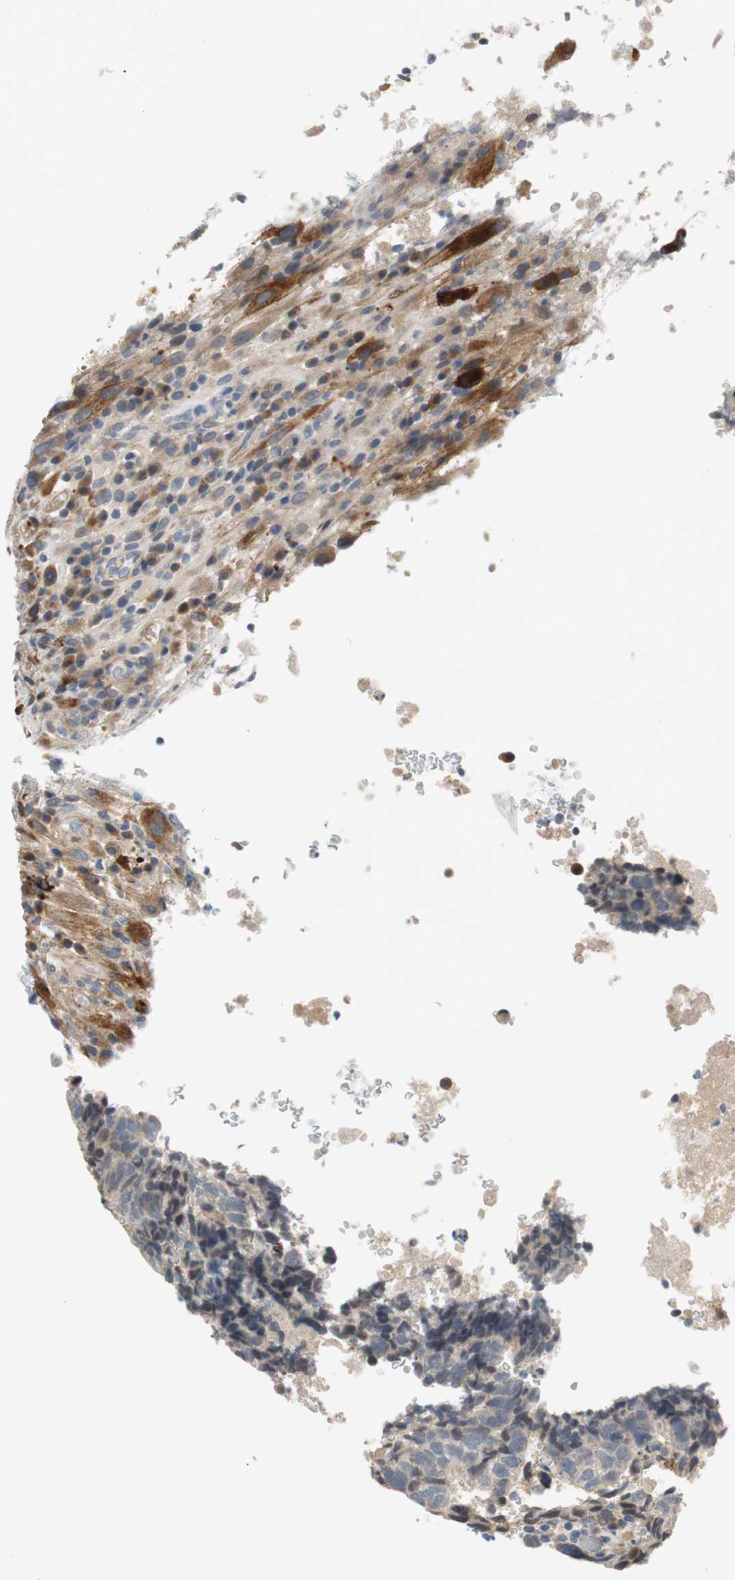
{"staining": {"intensity": "weak", "quantity": "25%-75%", "location": "cytoplasmic/membranous"}, "tissue": "testis cancer", "cell_type": "Tumor cells", "image_type": "cancer", "snomed": [{"axis": "morphology", "description": "Necrosis, NOS"}, {"axis": "morphology", "description": "Carcinoma, Embryonal, NOS"}, {"axis": "topography", "description": "Testis"}], "caption": "Protein expression analysis of human embryonal carcinoma (testis) reveals weak cytoplasmic/membranous staining in about 25%-75% of tumor cells.", "gene": "COL12A1", "patient": {"sex": "male", "age": 19}}